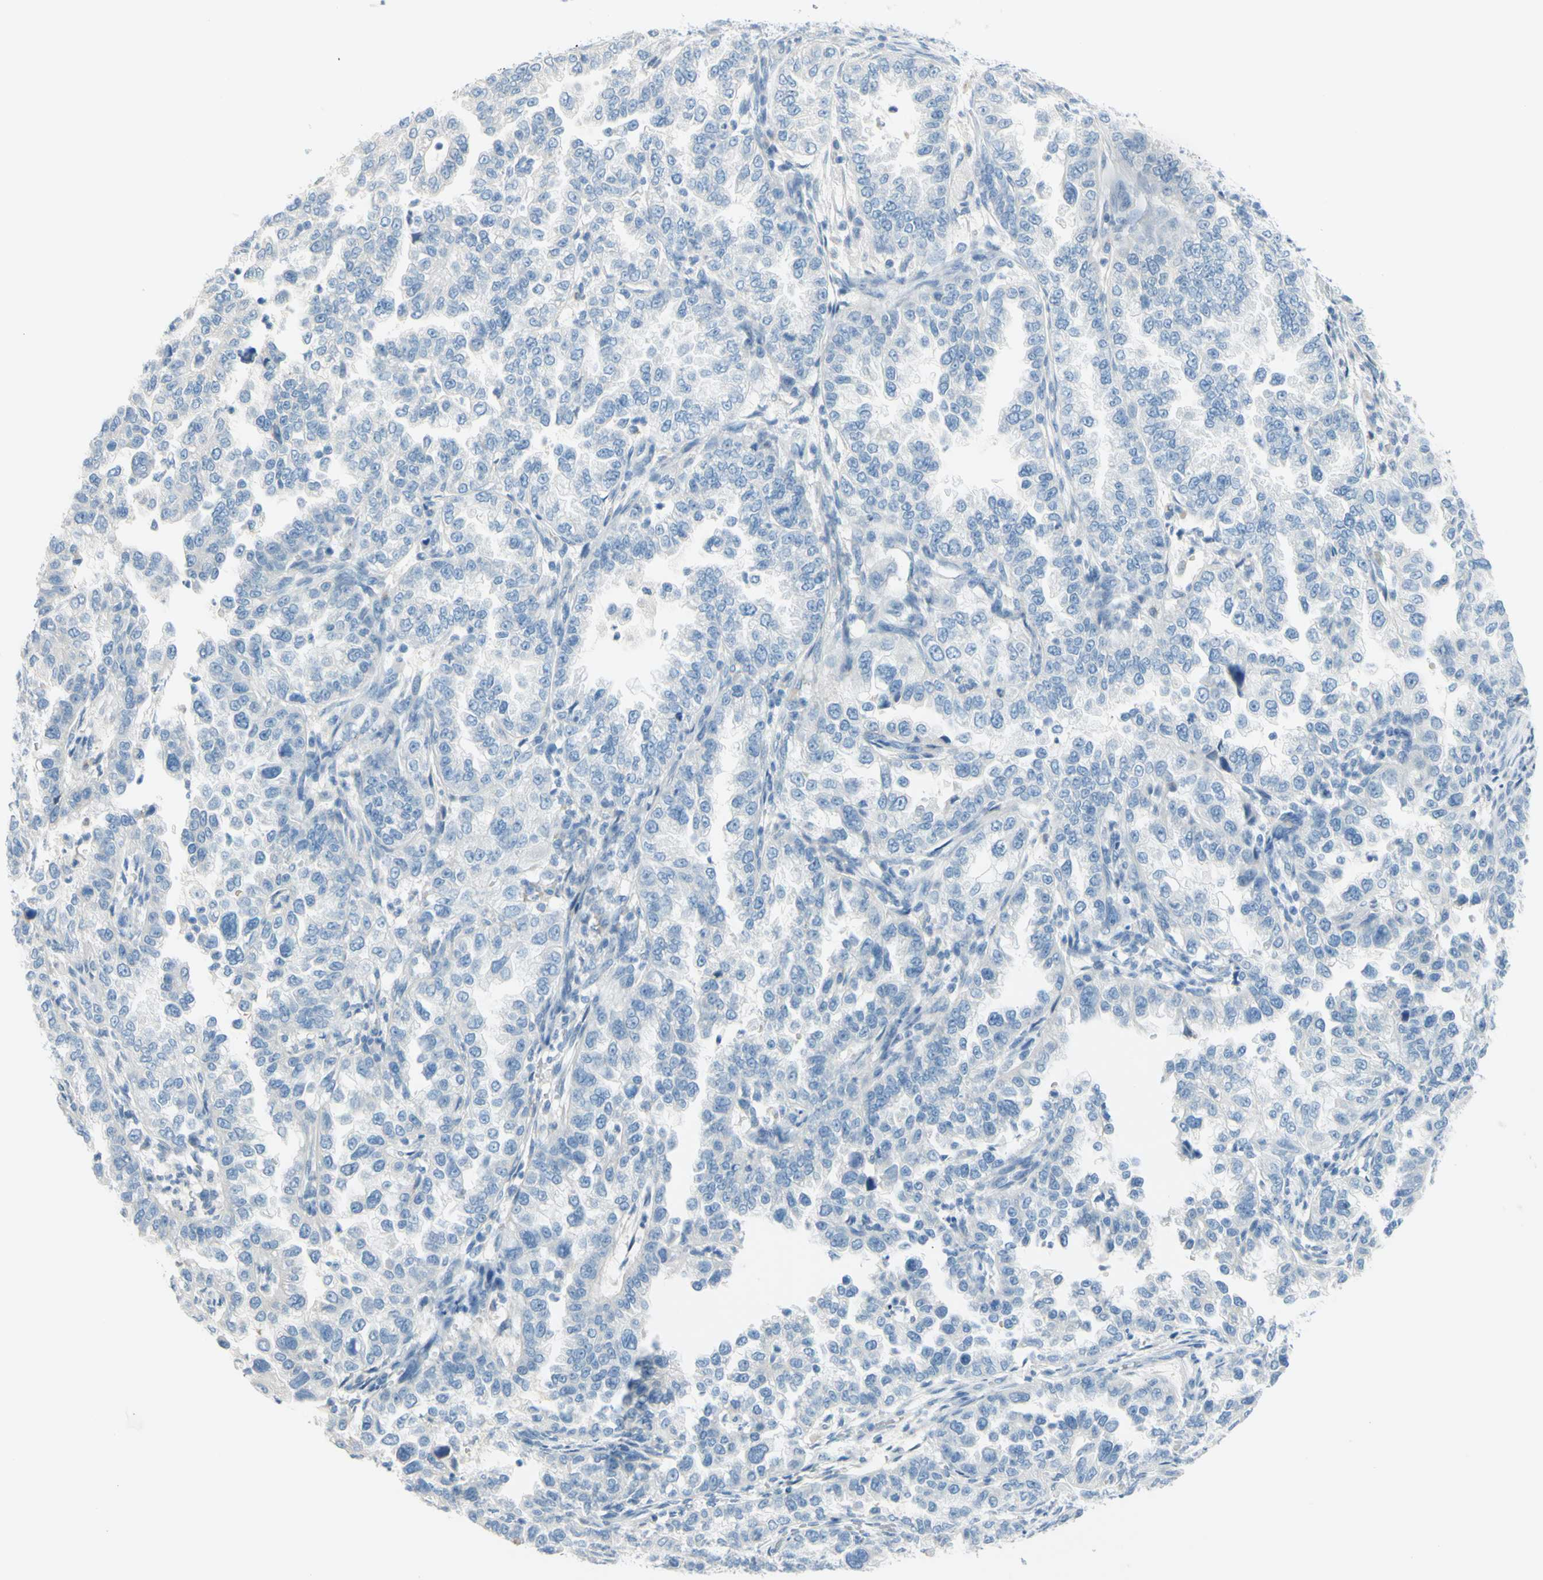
{"staining": {"intensity": "negative", "quantity": "none", "location": "none"}, "tissue": "endometrial cancer", "cell_type": "Tumor cells", "image_type": "cancer", "snomed": [{"axis": "morphology", "description": "Adenocarcinoma, NOS"}, {"axis": "topography", "description": "Endometrium"}], "caption": "An immunohistochemistry image of adenocarcinoma (endometrial) is shown. There is no staining in tumor cells of adenocarcinoma (endometrial).", "gene": "DCT", "patient": {"sex": "female", "age": 85}}